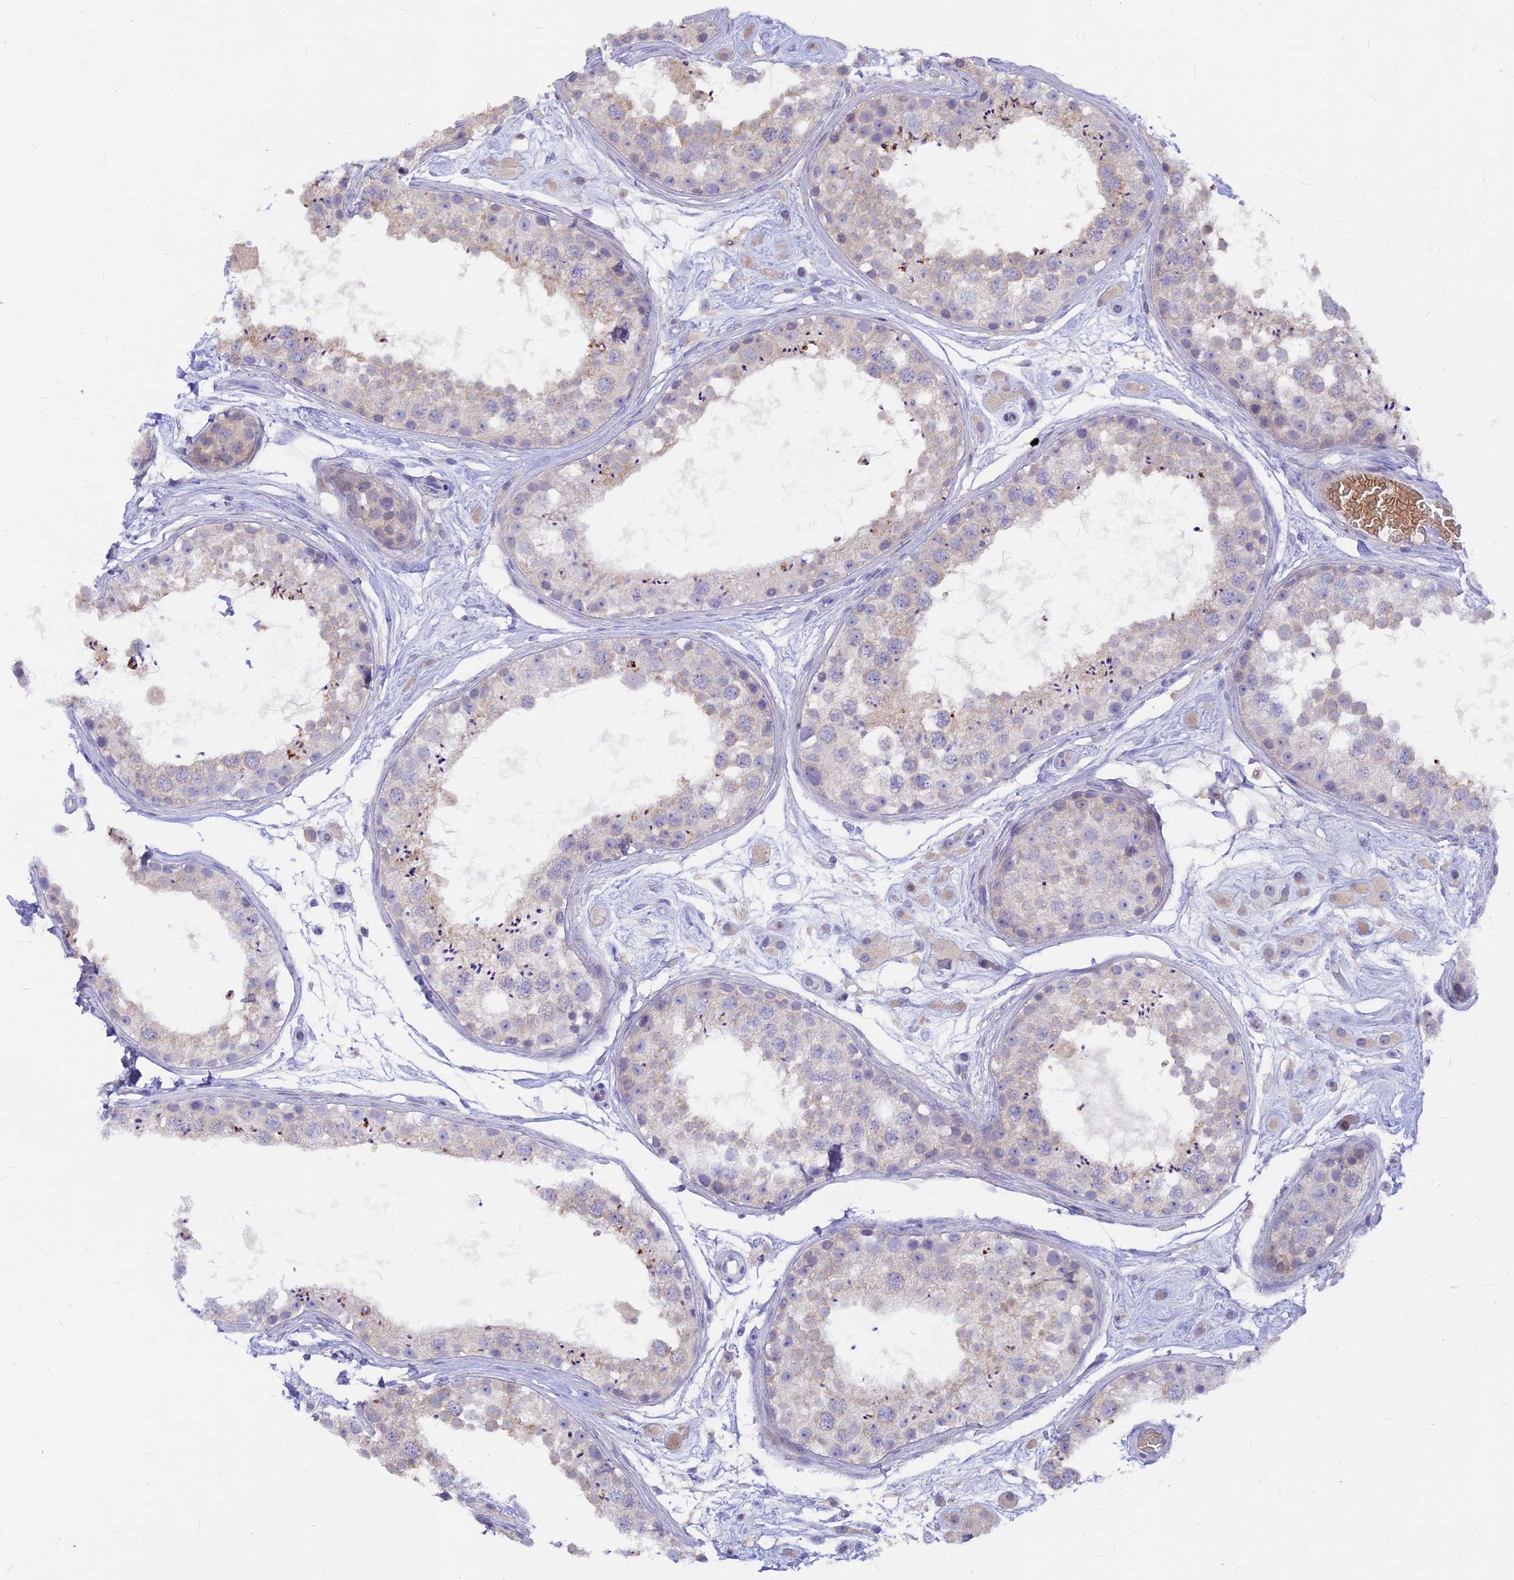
{"staining": {"intensity": "weak", "quantity": "<25%", "location": "cytoplasmic/membranous"}, "tissue": "testis", "cell_type": "Cells in seminiferous ducts", "image_type": "normal", "snomed": [{"axis": "morphology", "description": "Normal tissue, NOS"}, {"axis": "topography", "description": "Testis"}], "caption": "Cells in seminiferous ducts show no significant protein expression in normal testis.", "gene": "DENND2D", "patient": {"sex": "male", "age": 25}}